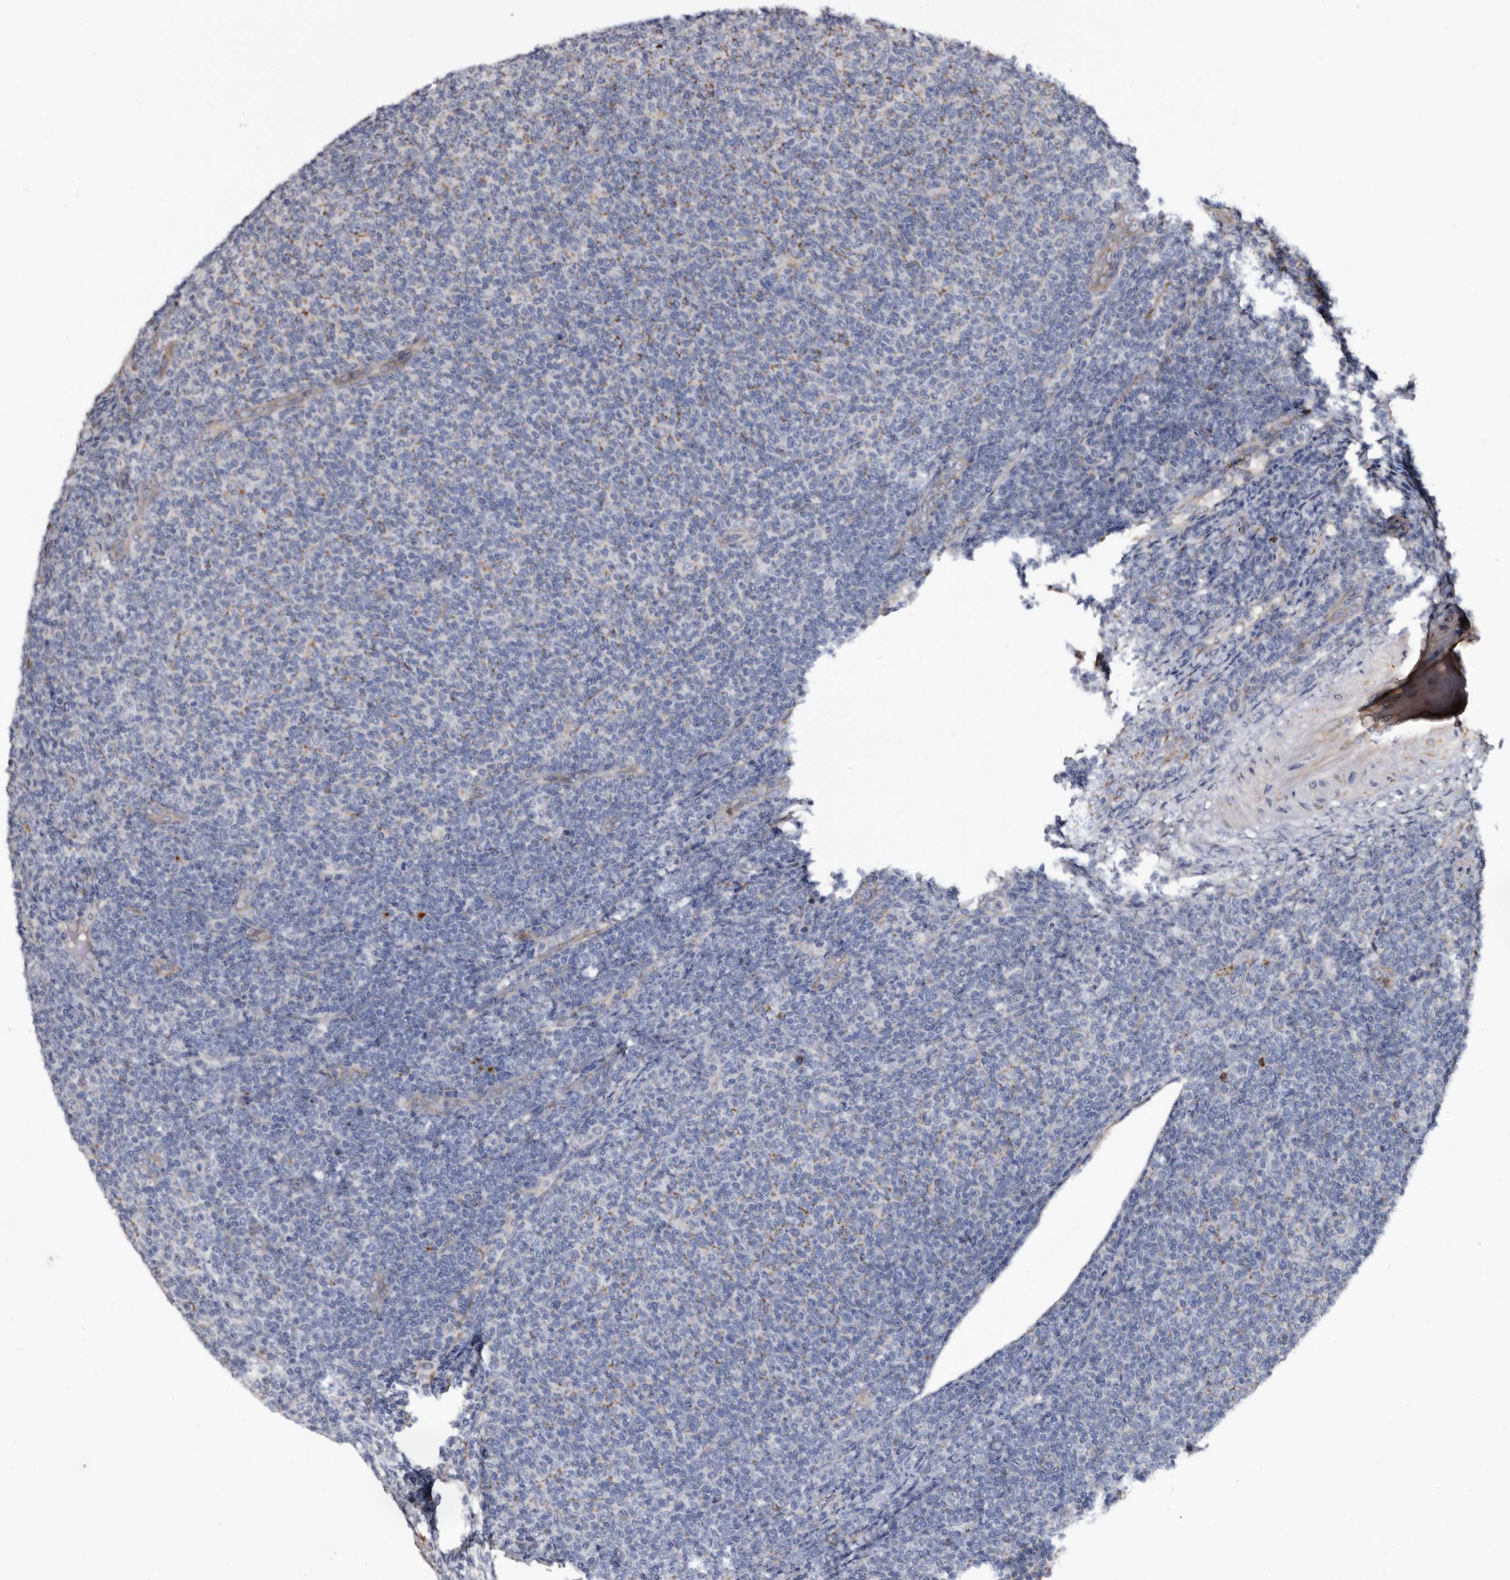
{"staining": {"intensity": "negative", "quantity": "none", "location": "none"}, "tissue": "lymphoma", "cell_type": "Tumor cells", "image_type": "cancer", "snomed": [{"axis": "morphology", "description": "Malignant lymphoma, non-Hodgkin's type, Low grade"}, {"axis": "topography", "description": "Lymph node"}], "caption": "Immunohistochemistry (IHC) histopathology image of human lymphoma stained for a protein (brown), which displays no staining in tumor cells.", "gene": "CTSA", "patient": {"sex": "male", "age": 66}}